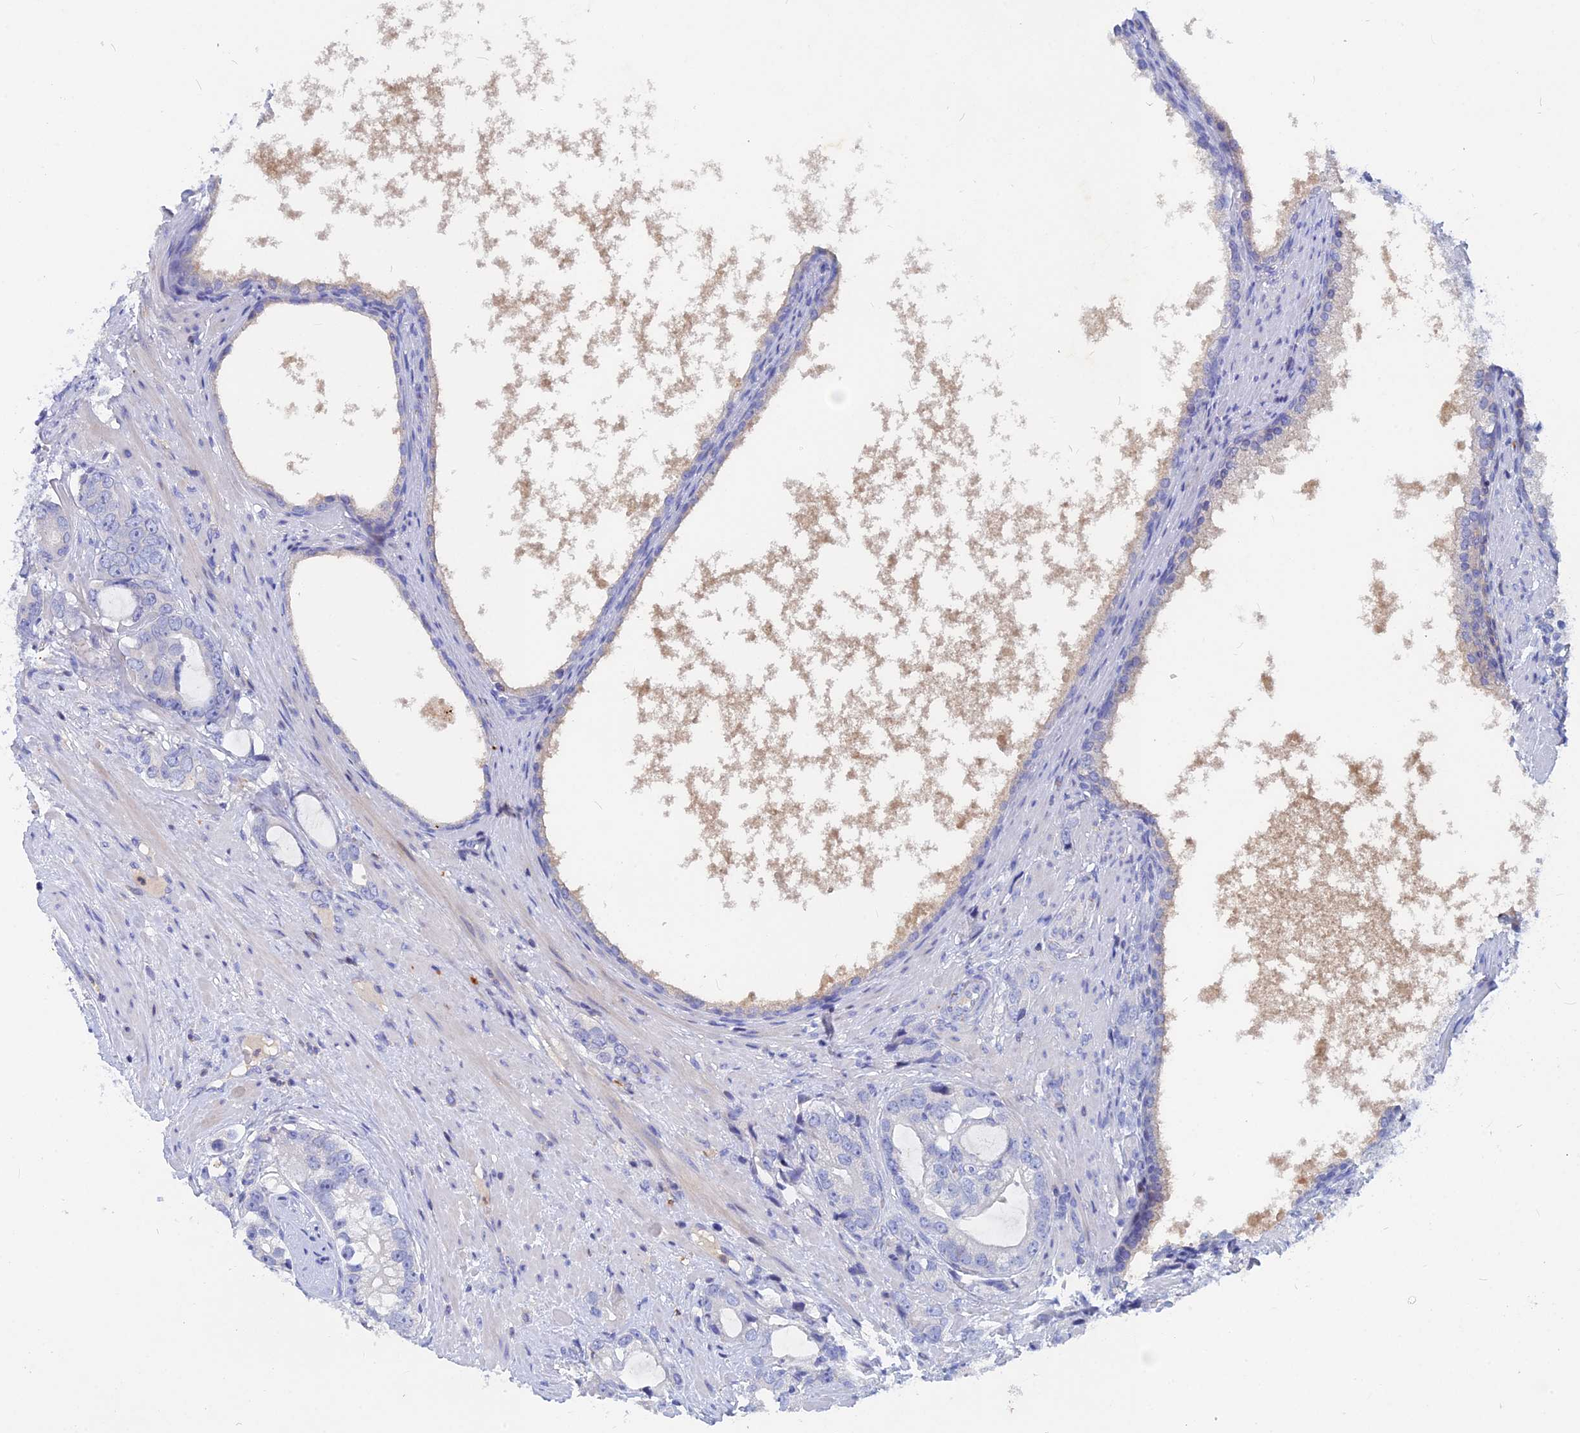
{"staining": {"intensity": "negative", "quantity": "none", "location": "none"}, "tissue": "prostate cancer", "cell_type": "Tumor cells", "image_type": "cancer", "snomed": [{"axis": "morphology", "description": "Adenocarcinoma, High grade"}, {"axis": "topography", "description": "Prostate"}], "caption": "This is an IHC histopathology image of human prostate adenocarcinoma (high-grade). There is no staining in tumor cells.", "gene": "ACP7", "patient": {"sex": "male", "age": 75}}